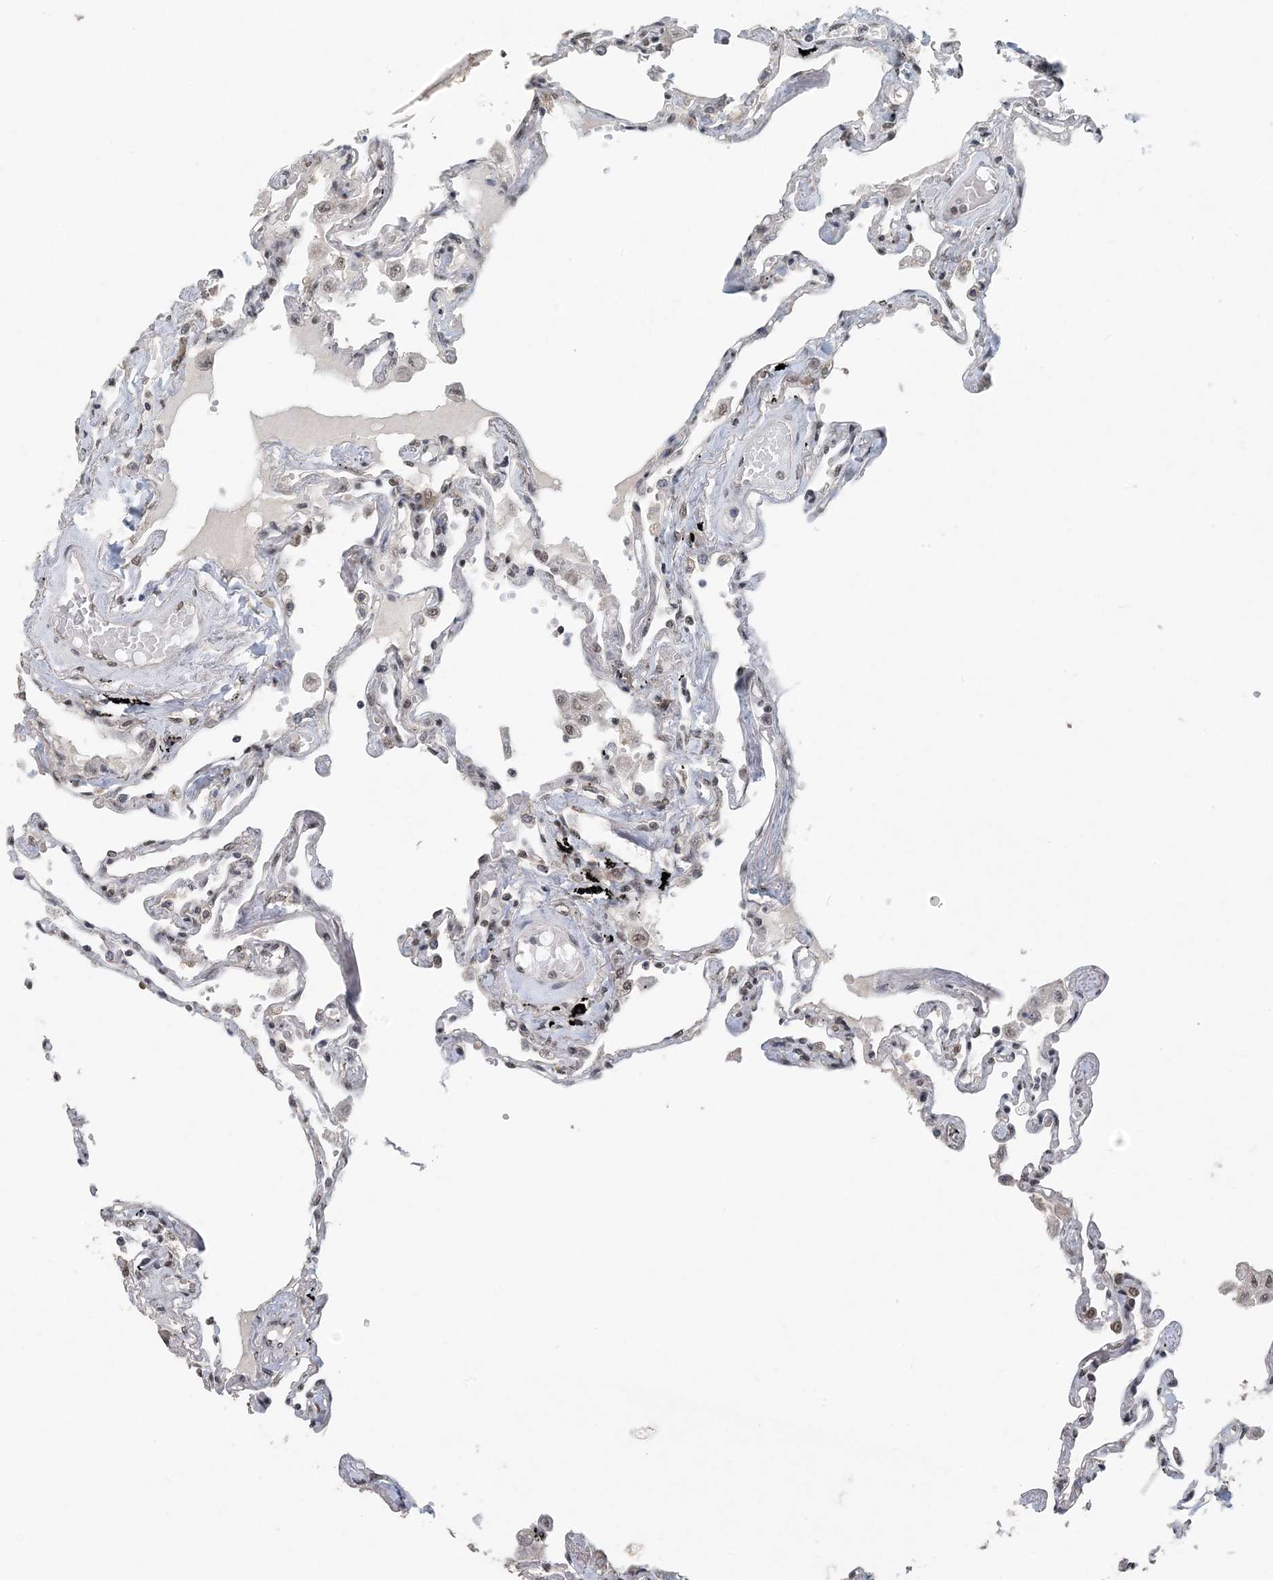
{"staining": {"intensity": "weak", "quantity": "<25%", "location": "nuclear"}, "tissue": "lung", "cell_type": "Alveolar cells", "image_type": "normal", "snomed": [{"axis": "morphology", "description": "Normal tissue, NOS"}, {"axis": "topography", "description": "Lung"}], "caption": "The micrograph demonstrates no staining of alveolar cells in normal lung. (DAB immunohistochemistry (IHC) visualized using brightfield microscopy, high magnification).", "gene": "MBD2", "patient": {"sex": "female", "age": 67}}